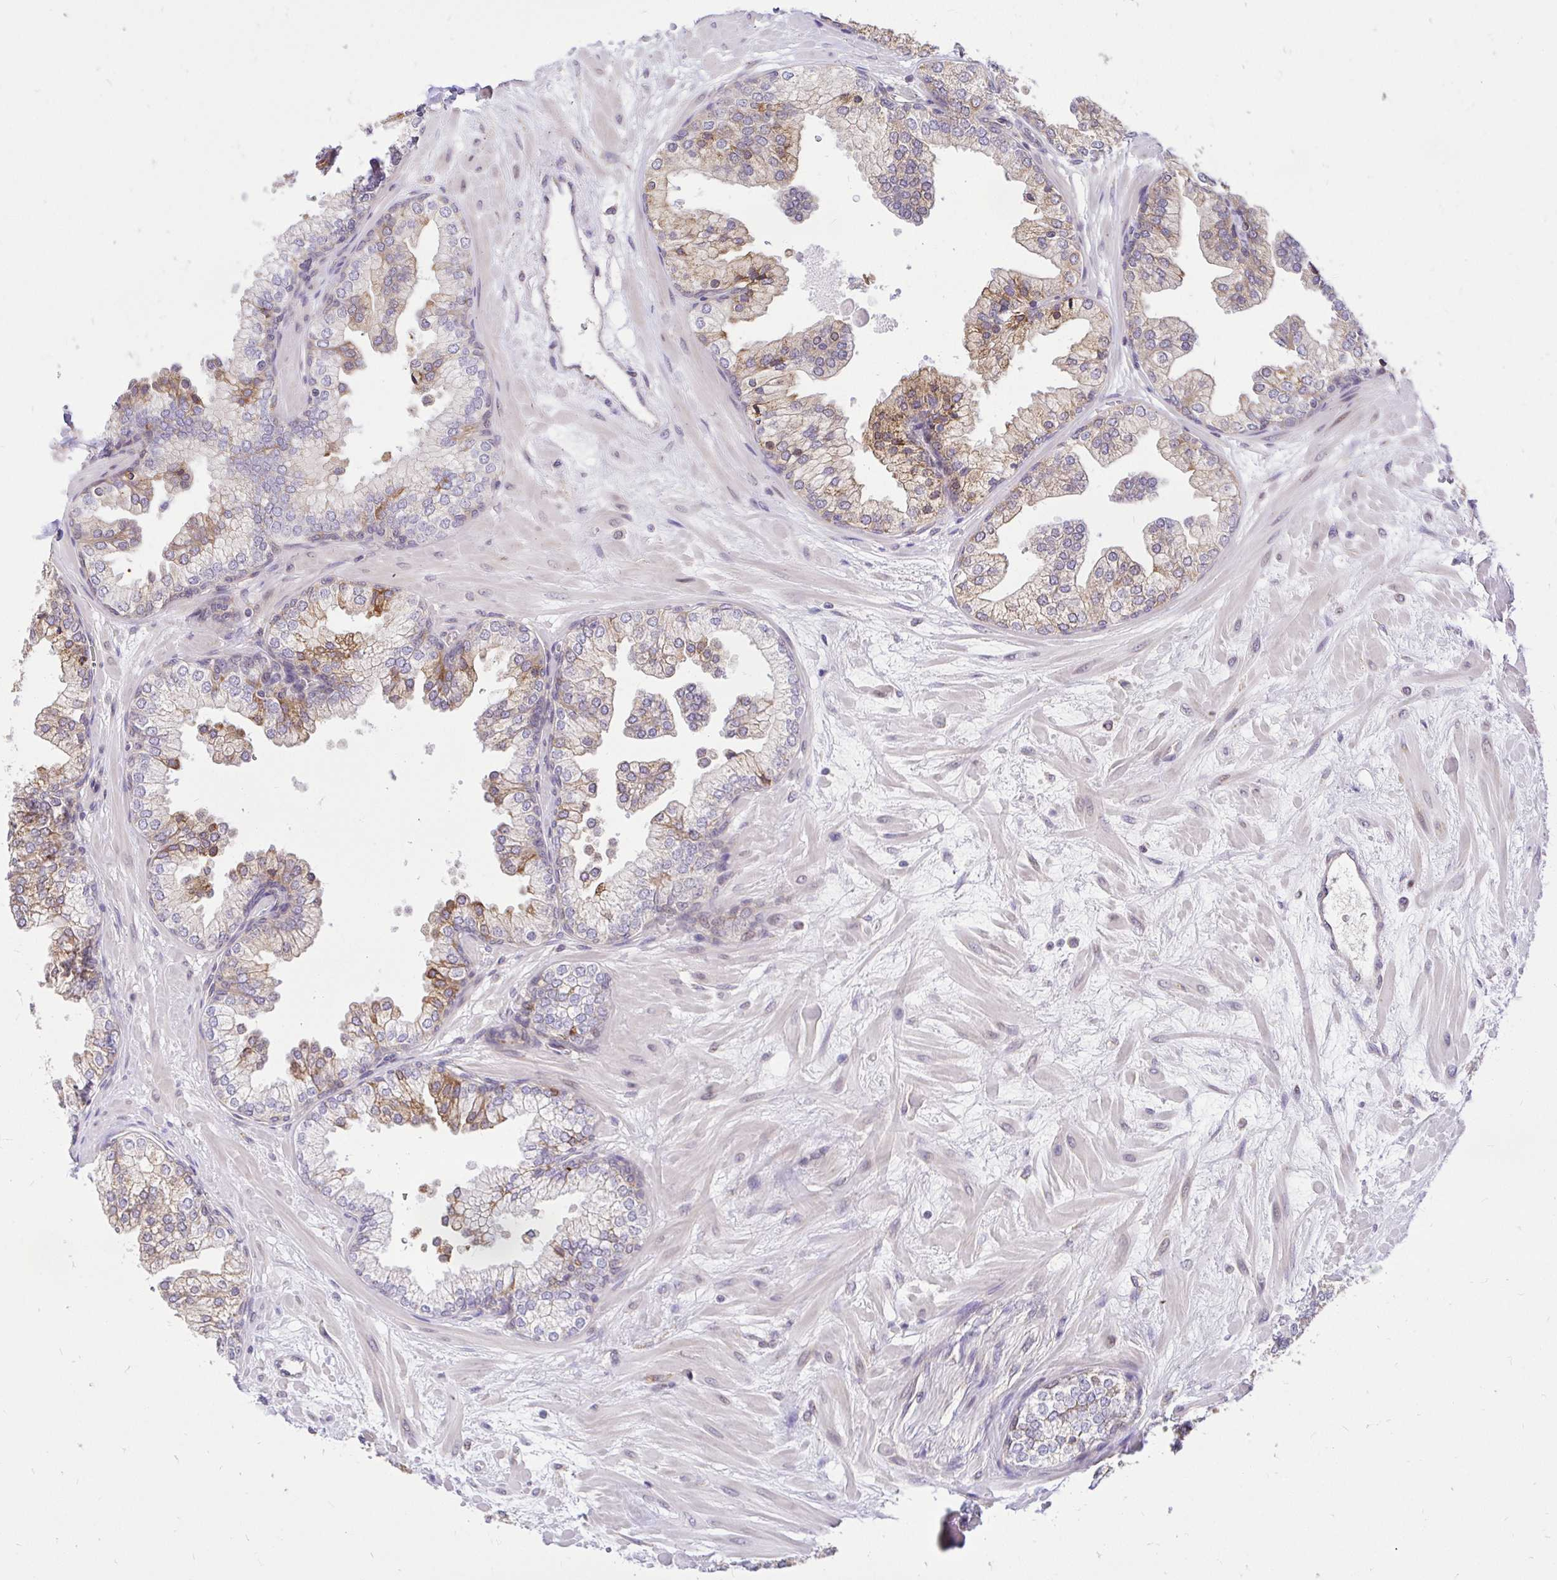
{"staining": {"intensity": "moderate", "quantity": "25%-75%", "location": "cytoplasmic/membranous"}, "tissue": "prostate", "cell_type": "Glandular cells", "image_type": "normal", "snomed": [{"axis": "morphology", "description": "Normal tissue, NOS"}, {"axis": "topography", "description": "Prostate"}, {"axis": "topography", "description": "Peripheral nerve tissue"}], "caption": "This is an image of IHC staining of unremarkable prostate, which shows moderate staining in the cytoplasmic/membranous of glandular cells.", "gene": "NAALAD2", "patient": {"sex": "male", "age": 61}}